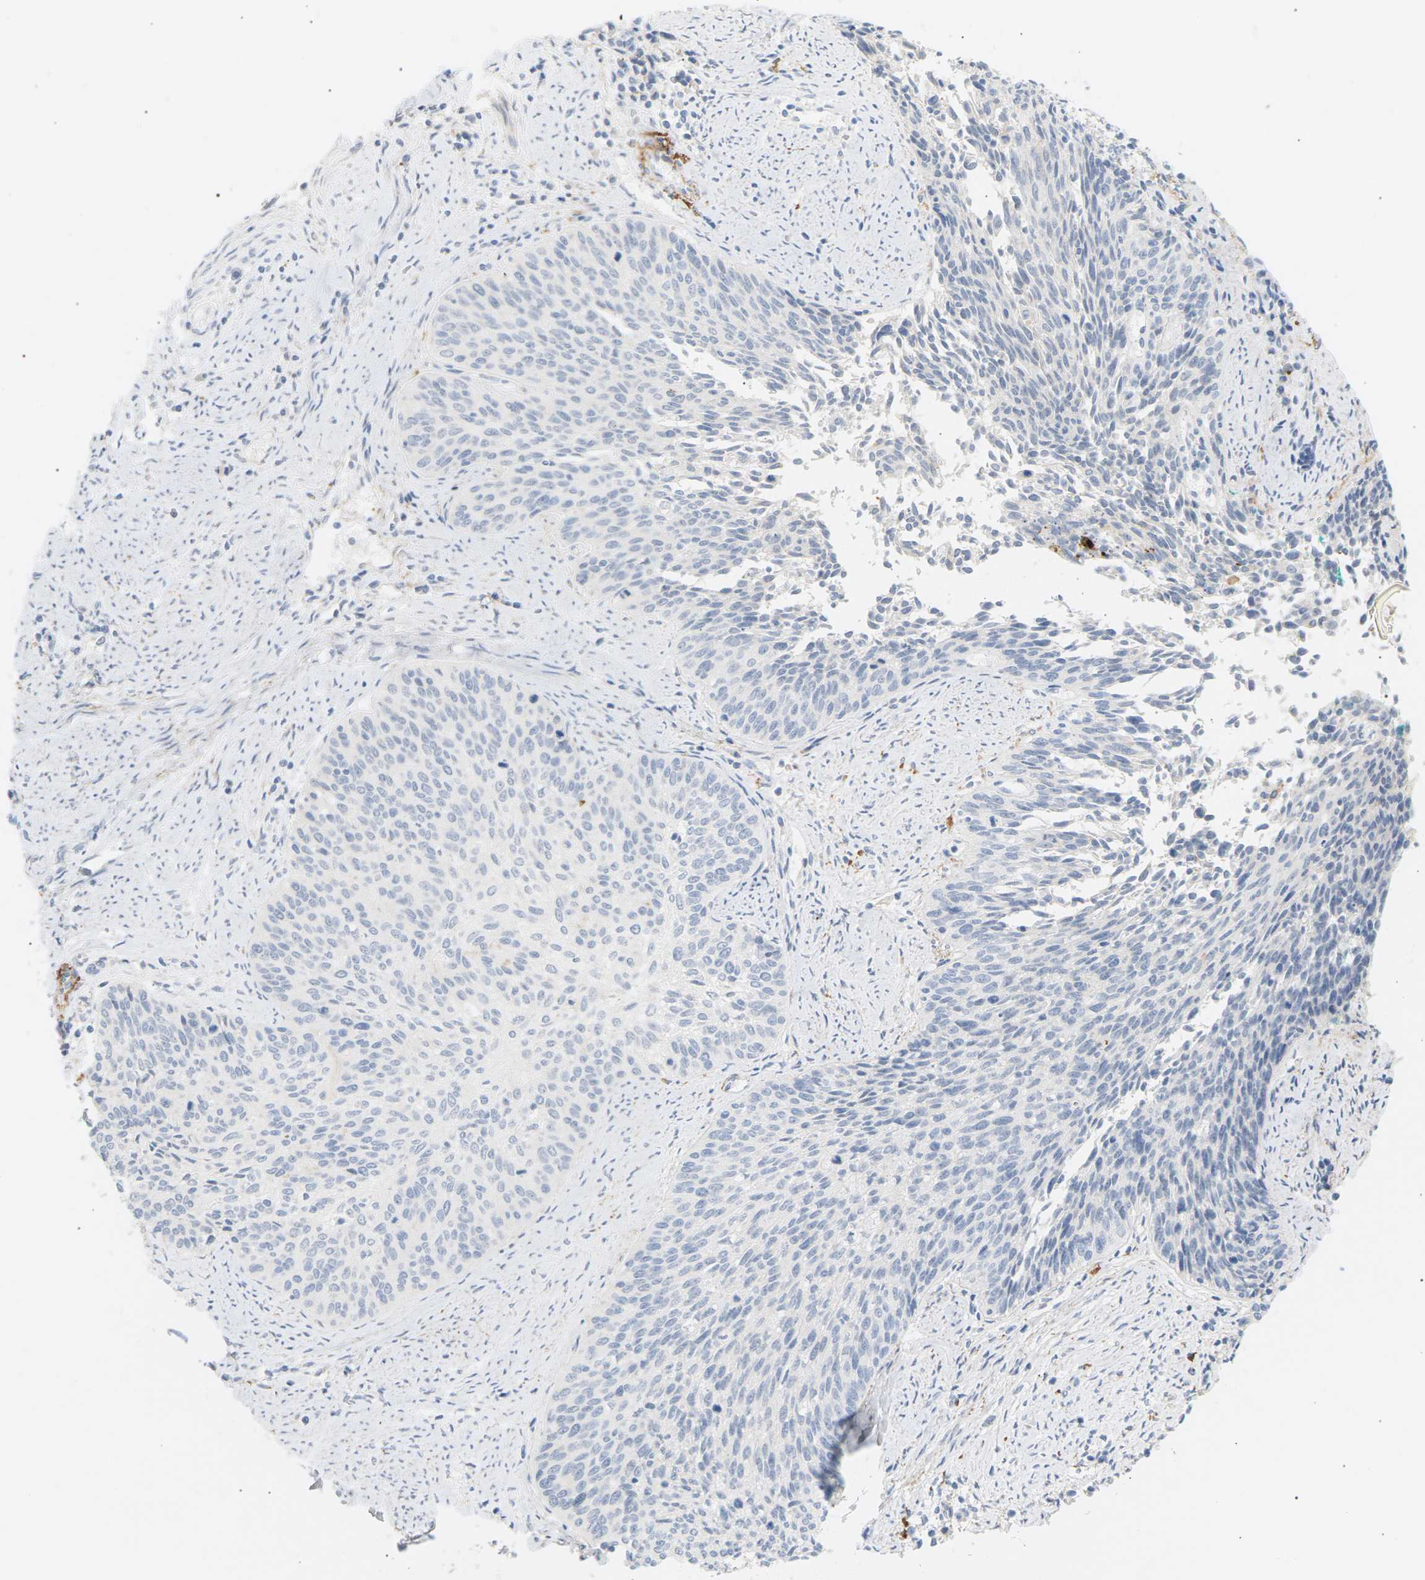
{"staining": {"intensity": "negative", "quantity": "none", "location": "none"}, "tissue": "cervical cancer", "cell_type": "Tumor cells", "image_type": "cancer", "snomed": [{"axis": "morphology", "description": "Squamous cell carcinoma, NOS"}, {"axis": "topography", "description": "Cervix"}], "caption": "IHC photomicrograph of neoplastic tissue: squamous cell carcinoma (cervical) stained with DAB (3,3'-diaminobenzidine) shows no significant protein expression in tumor cells. The staining was performed using DAB (3,3'-diaminobenzidine) to visualize the protein expression in brown, while the nuclei were stained in blue with hematoxylin (Magnification: 20x).", "gene": "CLU", "patient": {"sex": "female", "age": 55}}